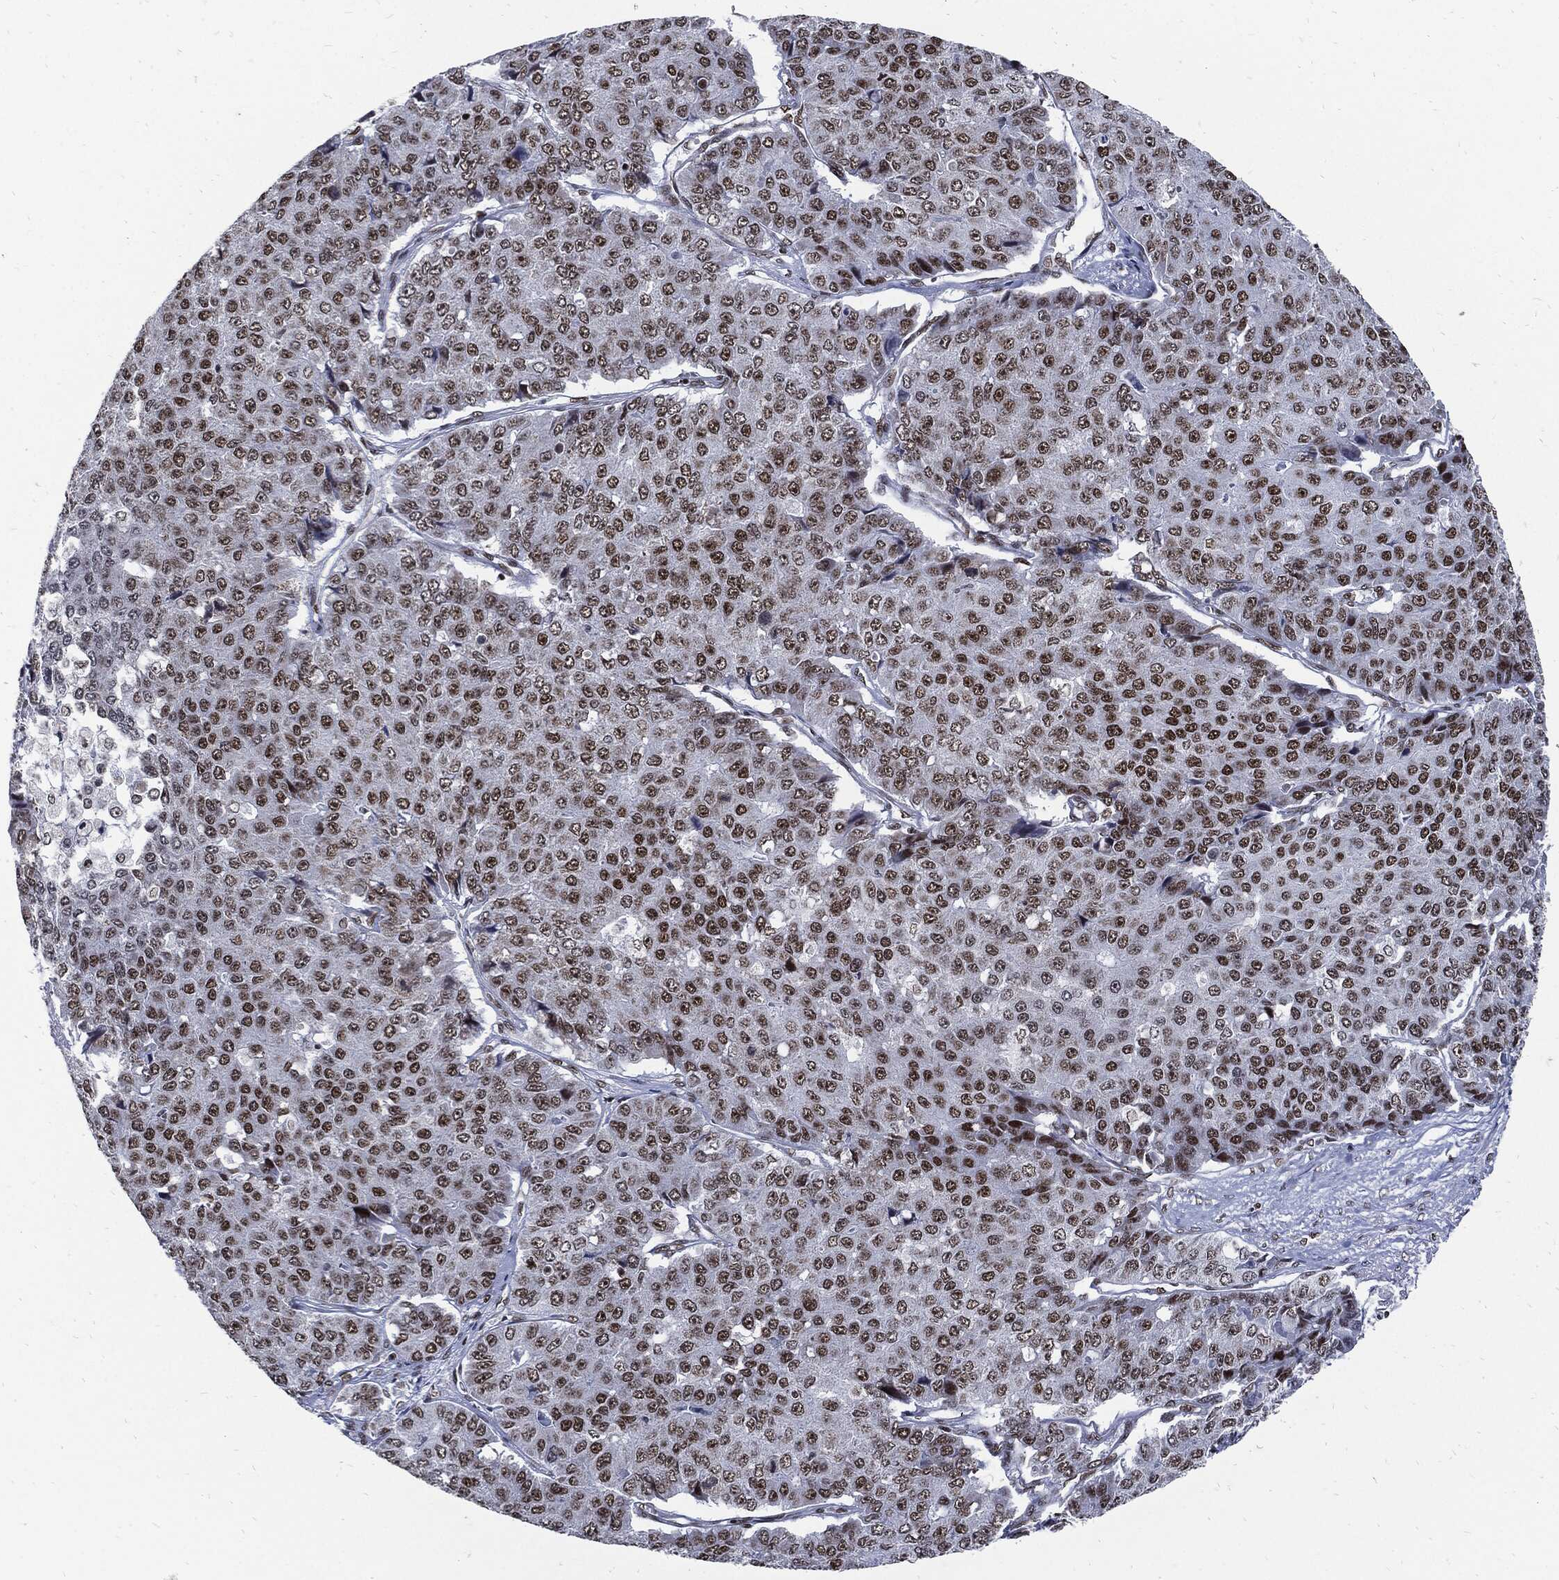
{"staining": {"intensity": "moderate", "quantity": "25%-75%", "location": "nuclear"}, "tissue": "pancreatic cancer", "cell_type": "Tumor cells", "image_type": "cancer", "snomed": [{"axis": "morphology", "description": "Normal tissue, NOS"}, {"axis": "morphology", "description": "Adenocarcinoma, NOS"}, {"axis": "topography", "description": "Pancreas"}, {"axis": "topography", "description": "Duodenum"}], "caption": "Human pancreatic cancer (adenocarcinoma) stained with a brown dye reveals moderate nuclear positive staining in about 25%-75% of tumor cells.", "gene": "TERF2", "patient": {"sex": "male", "age": 50}}